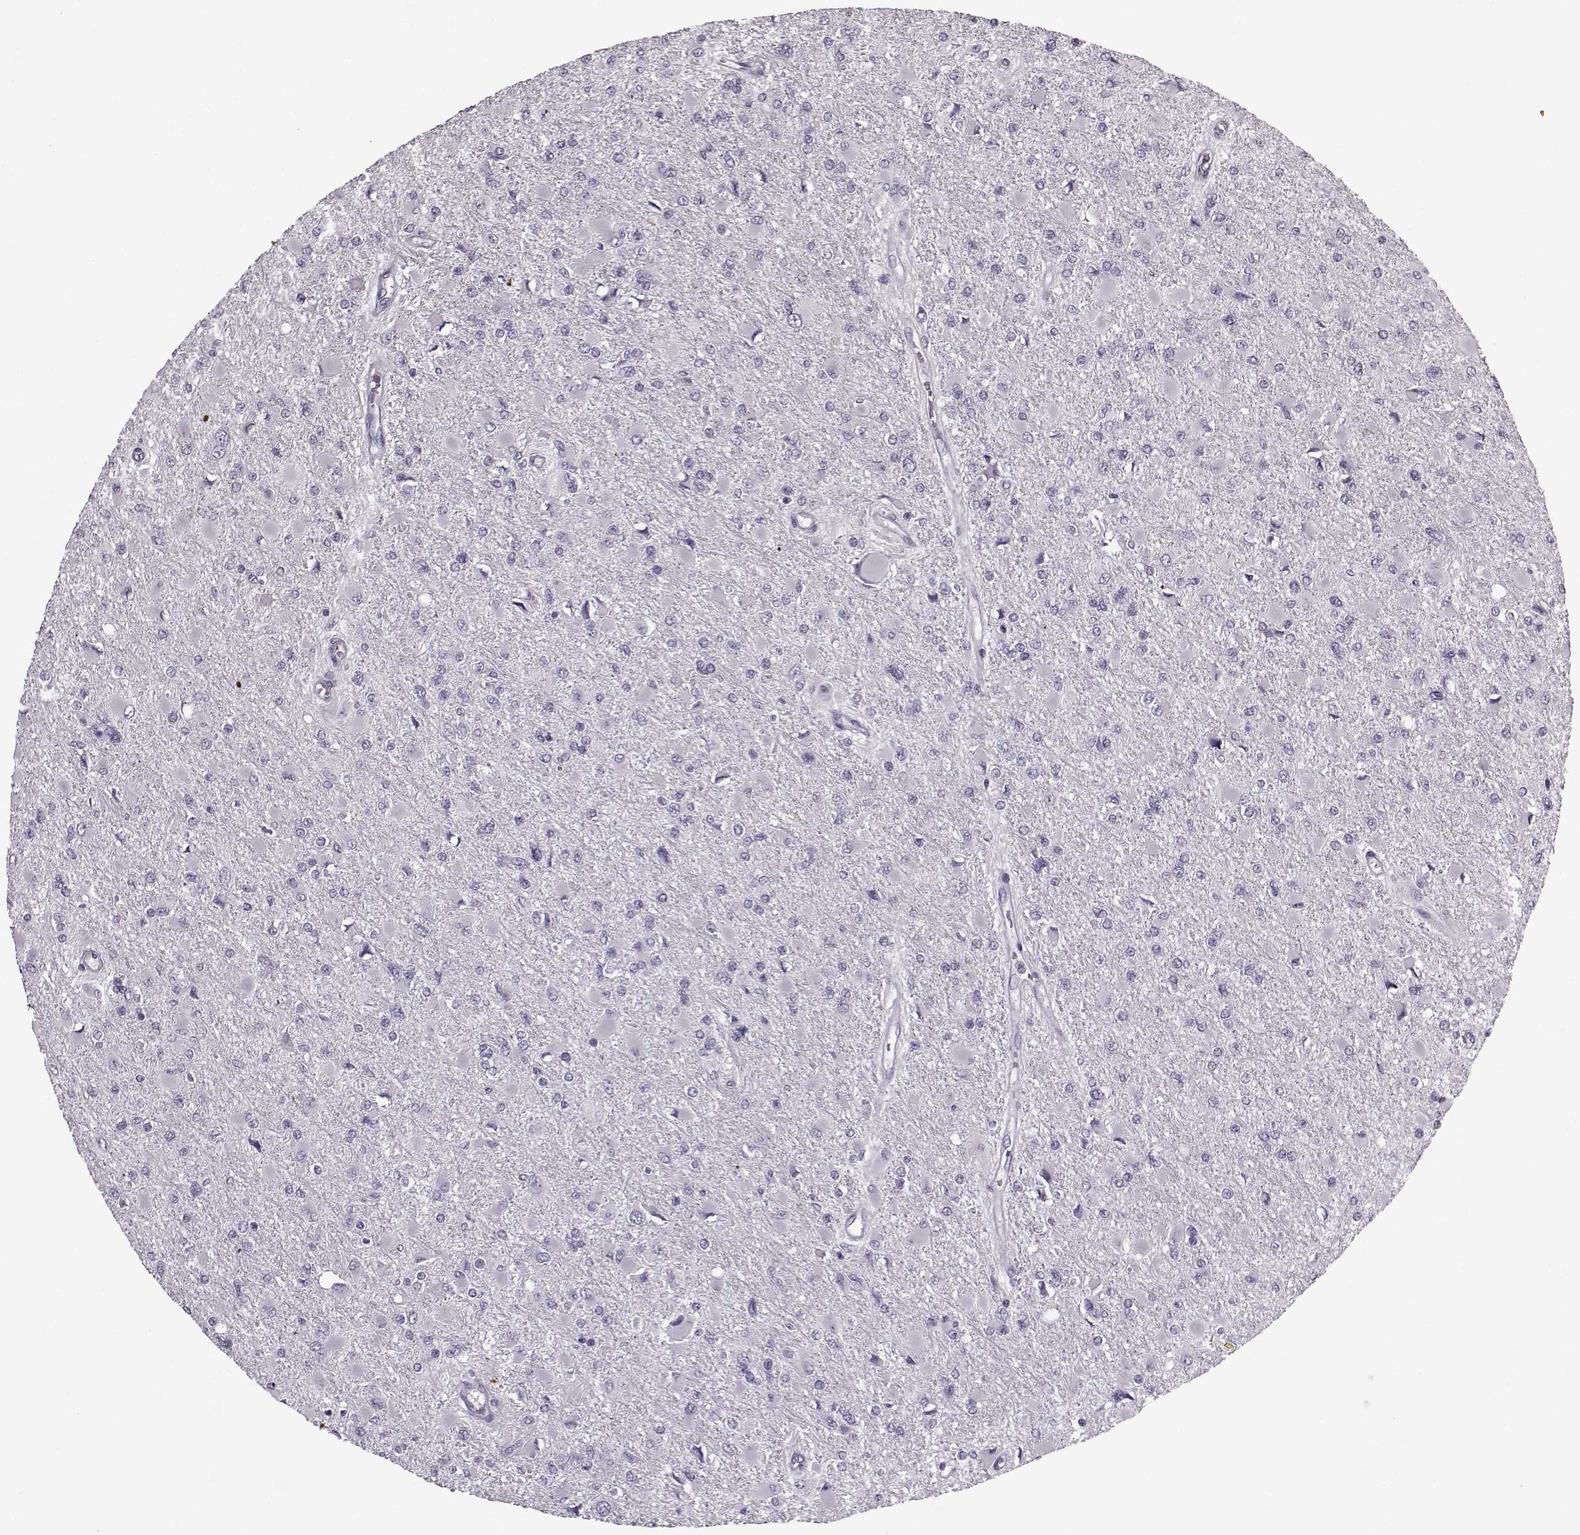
{"staining": {"intensity": "negative", "quantity": "none", "location": "none"}, "tissue": "glioma", "cell_type": "Tumor cells", "image_type": "cancer", "snomed": [{"axis": "morphology", "description": "Glioma, malignant, High grade"}, {"axis": "topography", "description": "Cerebral cortex"}], "caption": "This photomicrograph is of glioma stained with IHC to label a protein in brown with the nuclei are counter-stained blue. There is no expression in tumor cells.", "gene": "KRT9", "patient": {"sex": "female", "age": 36}}